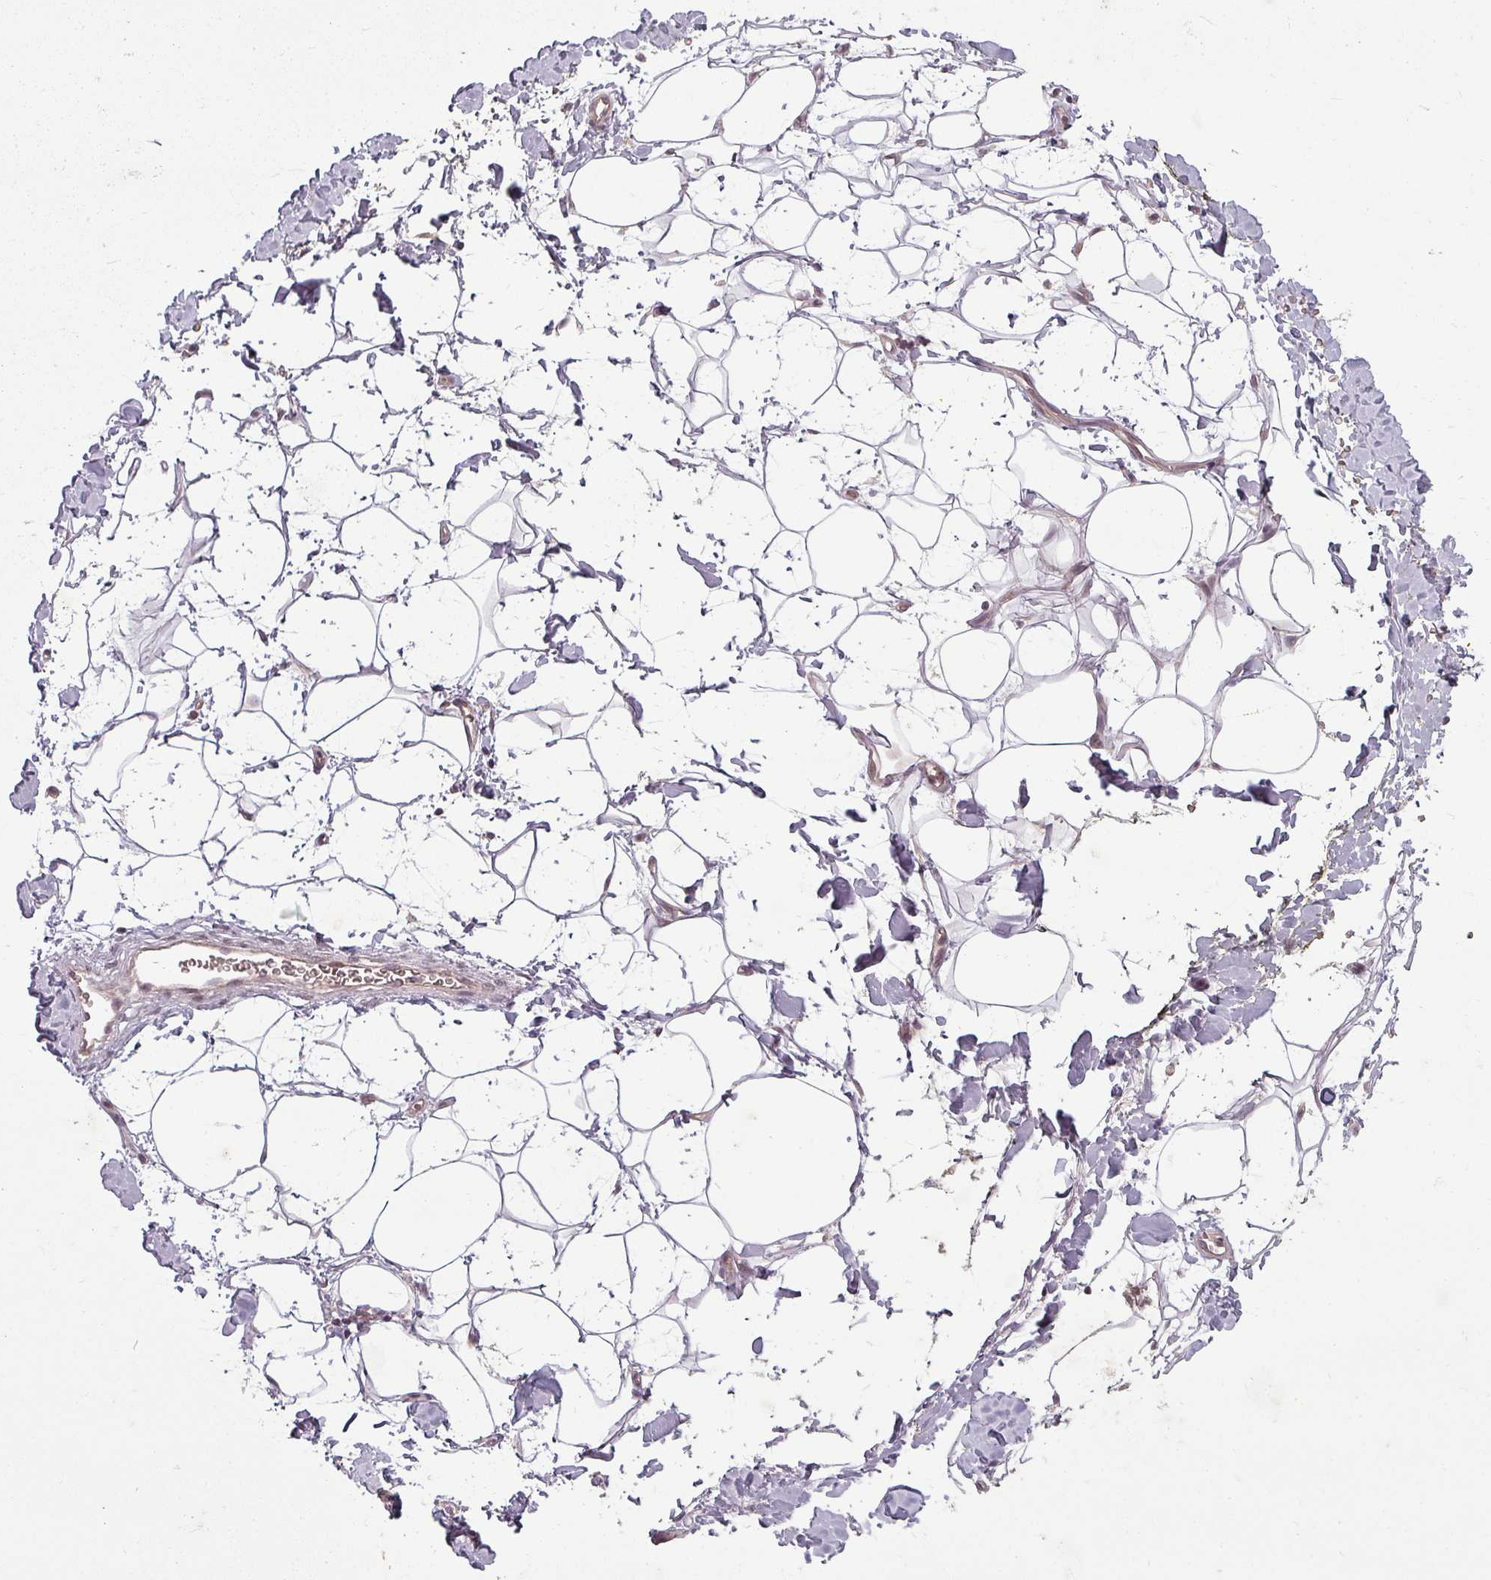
{"staining": {"intensity": "weak", "quantity": "25%-75%", "location": "cytoplasmic/membranous"}, "tissue": "adipose tissue", "cell_type": "Adipocytes", "image_type": "normal", "snomed": [{"axis": "morphology", "description": "Normal tissue, NOS"}, {"axis": "morphology", "description": "Adenocarcinoma, NOS"}, {"axis": "topography", "description": "Pancreas"}, {"axis": "topography", "description": "Peripheral nerve tissue"}], "caption": "Protein expression analysis of normal adipose tissue exhibits weak cytoplasmic/membranous positivity in about 25%-75% of adipocytes. The protein of interest is stained brown, and the nuclei are stained in blue (DAB (3,3'-diaminobenzidine) IHC with brightfield microscopy, high magnification).", "gene": "CLIC1", "patient": {"sex": "male", "age": 59}}